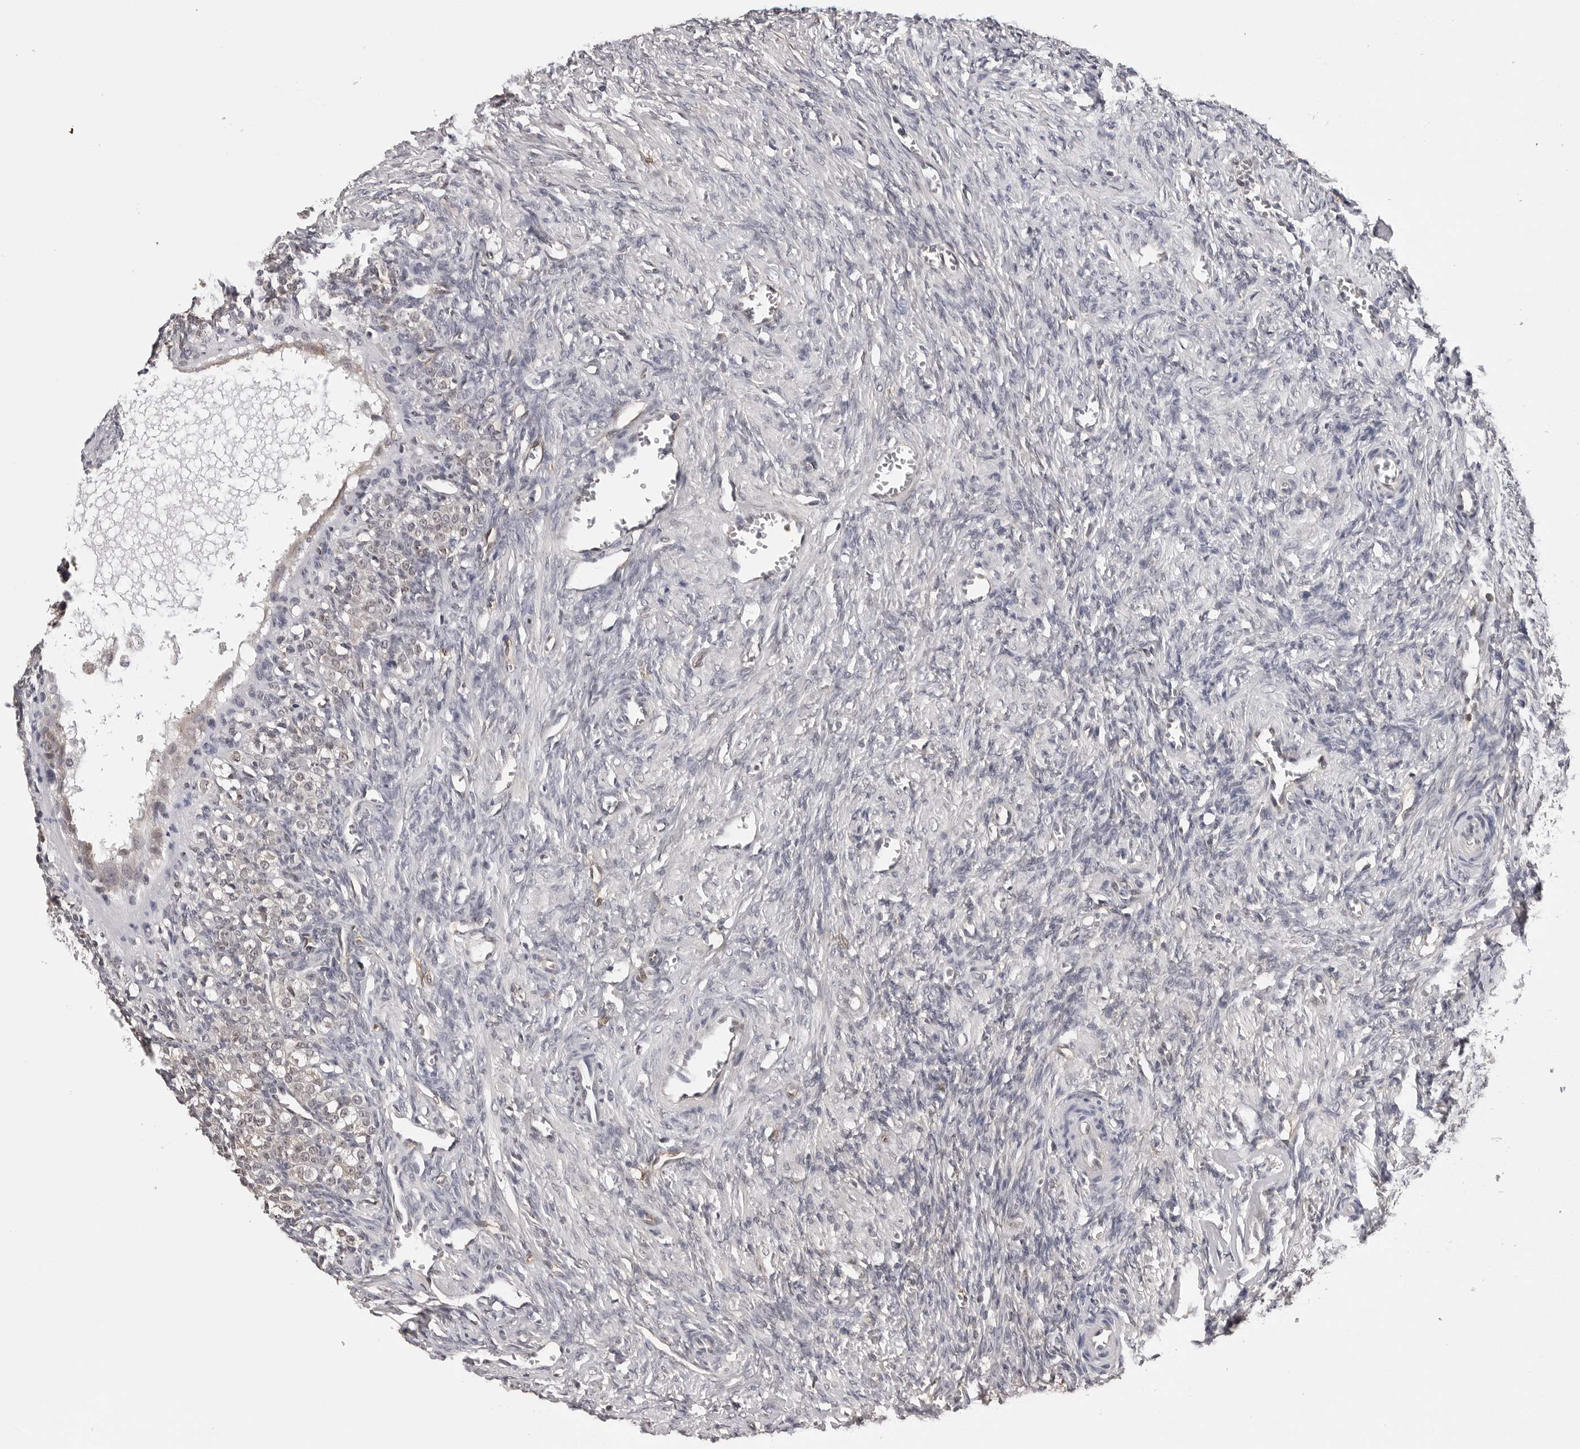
{"staining": {"intensity": "weak", "quantity": "<25%", "location": "cytoplasmic/membranous"}, "tissue": "ovary", "cell_type": "Ovarian stroma cells", "image_type": "normal", "snomed": [{"axis": "morphology", "description": "Normal tissue, NOS"}, {"axis": "topography", "description": "Ovary"}], "caption": "Ovarian stroma cells are negative for protein expression in unremarkable human ovary. Nuclei are stained in blue.", "gene": "TRMT13", "patient": {"sex": "female", "age": 27}}